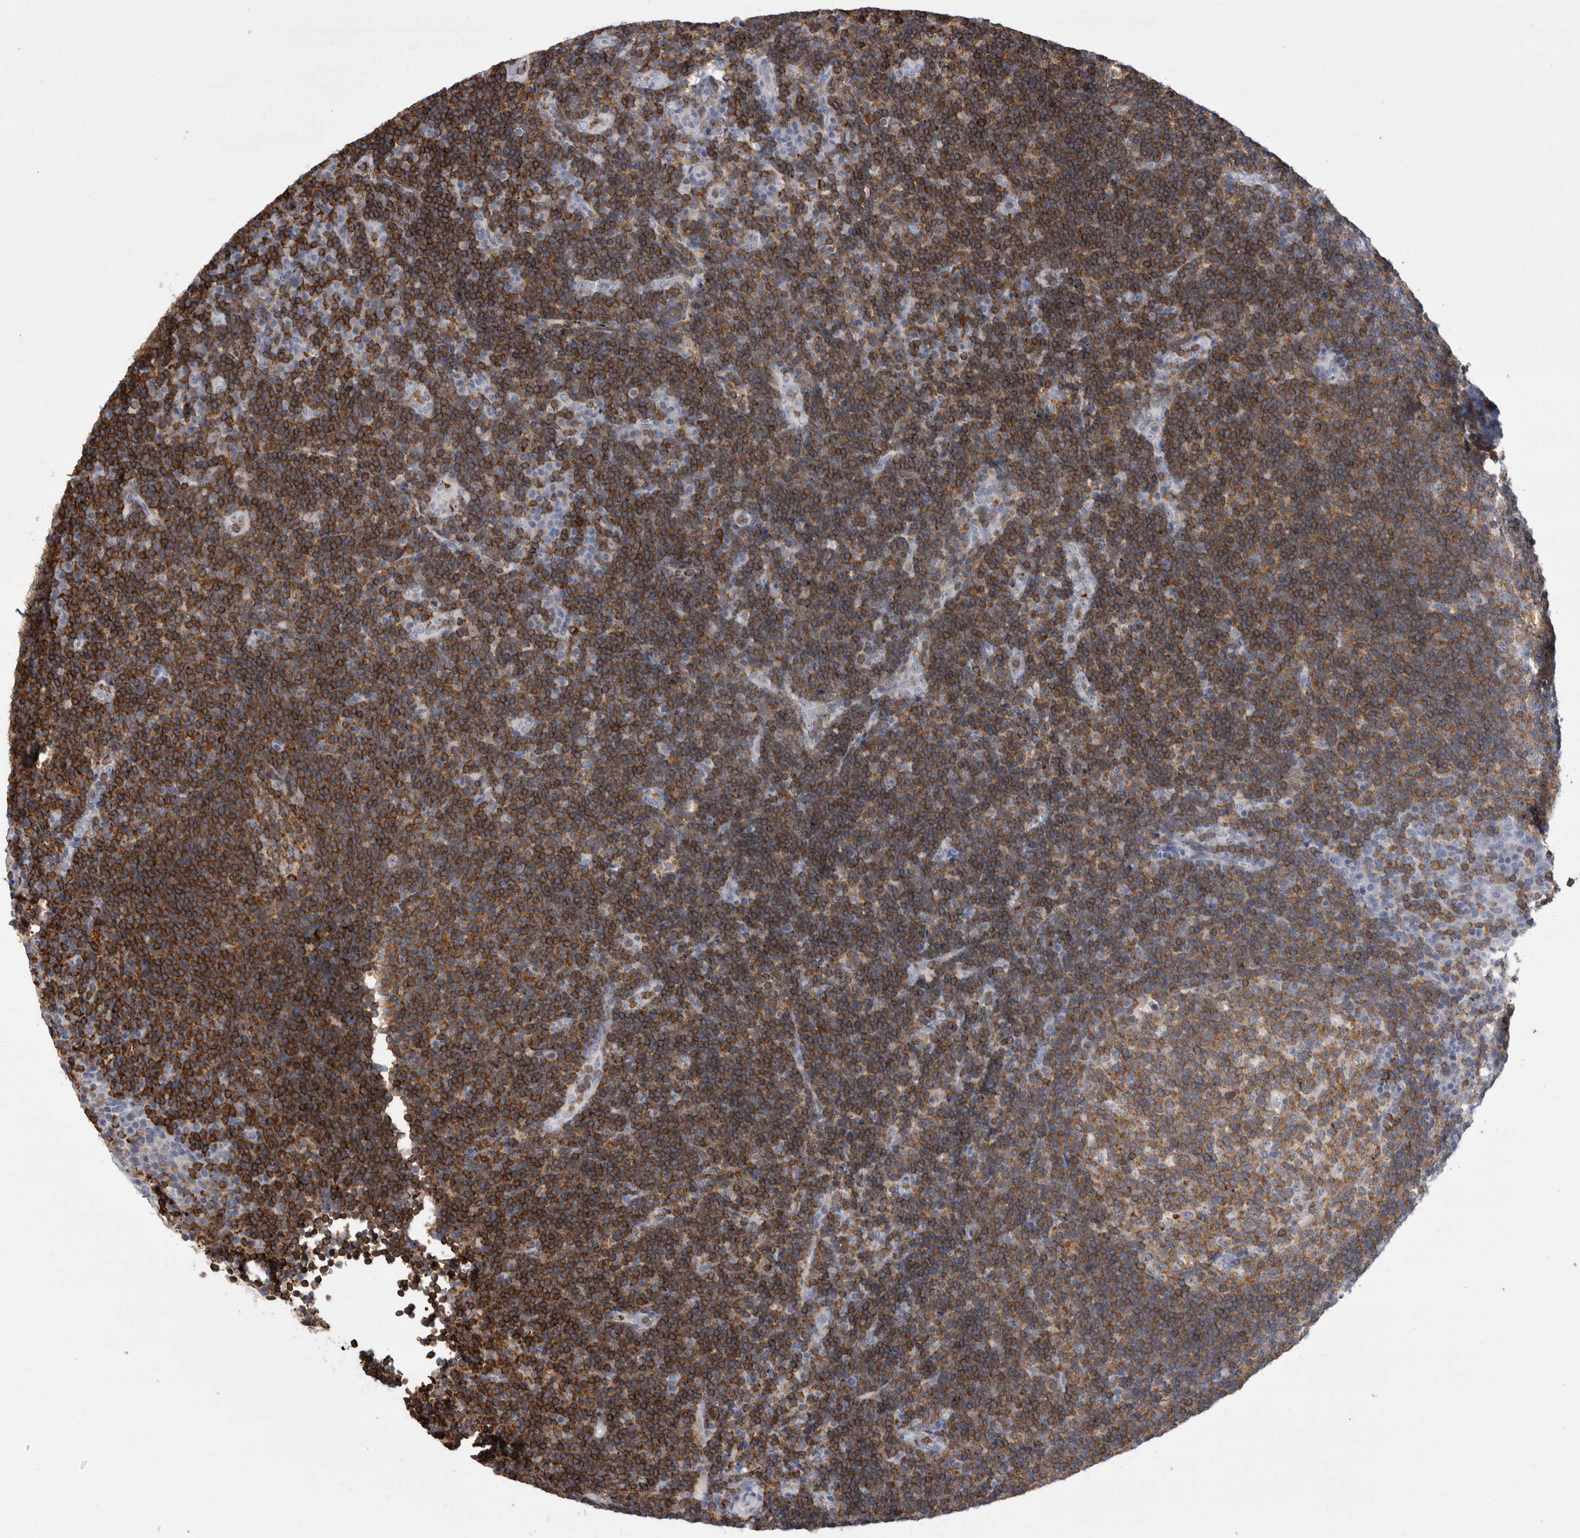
{"staining": {"intensity": "strong", "quantity": ">75%", "location": "cytoplasmic/membranous"}, "tissue": "lymphoma", "cell_type": "Tumor cells", "image_type": "cancer", "snomed": [{"axis": "morphology", "description": "Malignant lymphoma, non-Hodgkin's type, High grade"}, {"axis": "topography", "description": "Tonsil"}], "caption": "This histopathology image shows immunohistochemistry staining of lymphoma, with high strong cytoplasmic/membranous positivity in about >75% of tumor cells.", "gene": "CEP295NL", "patient": {"sex": "female", "age": 36}}